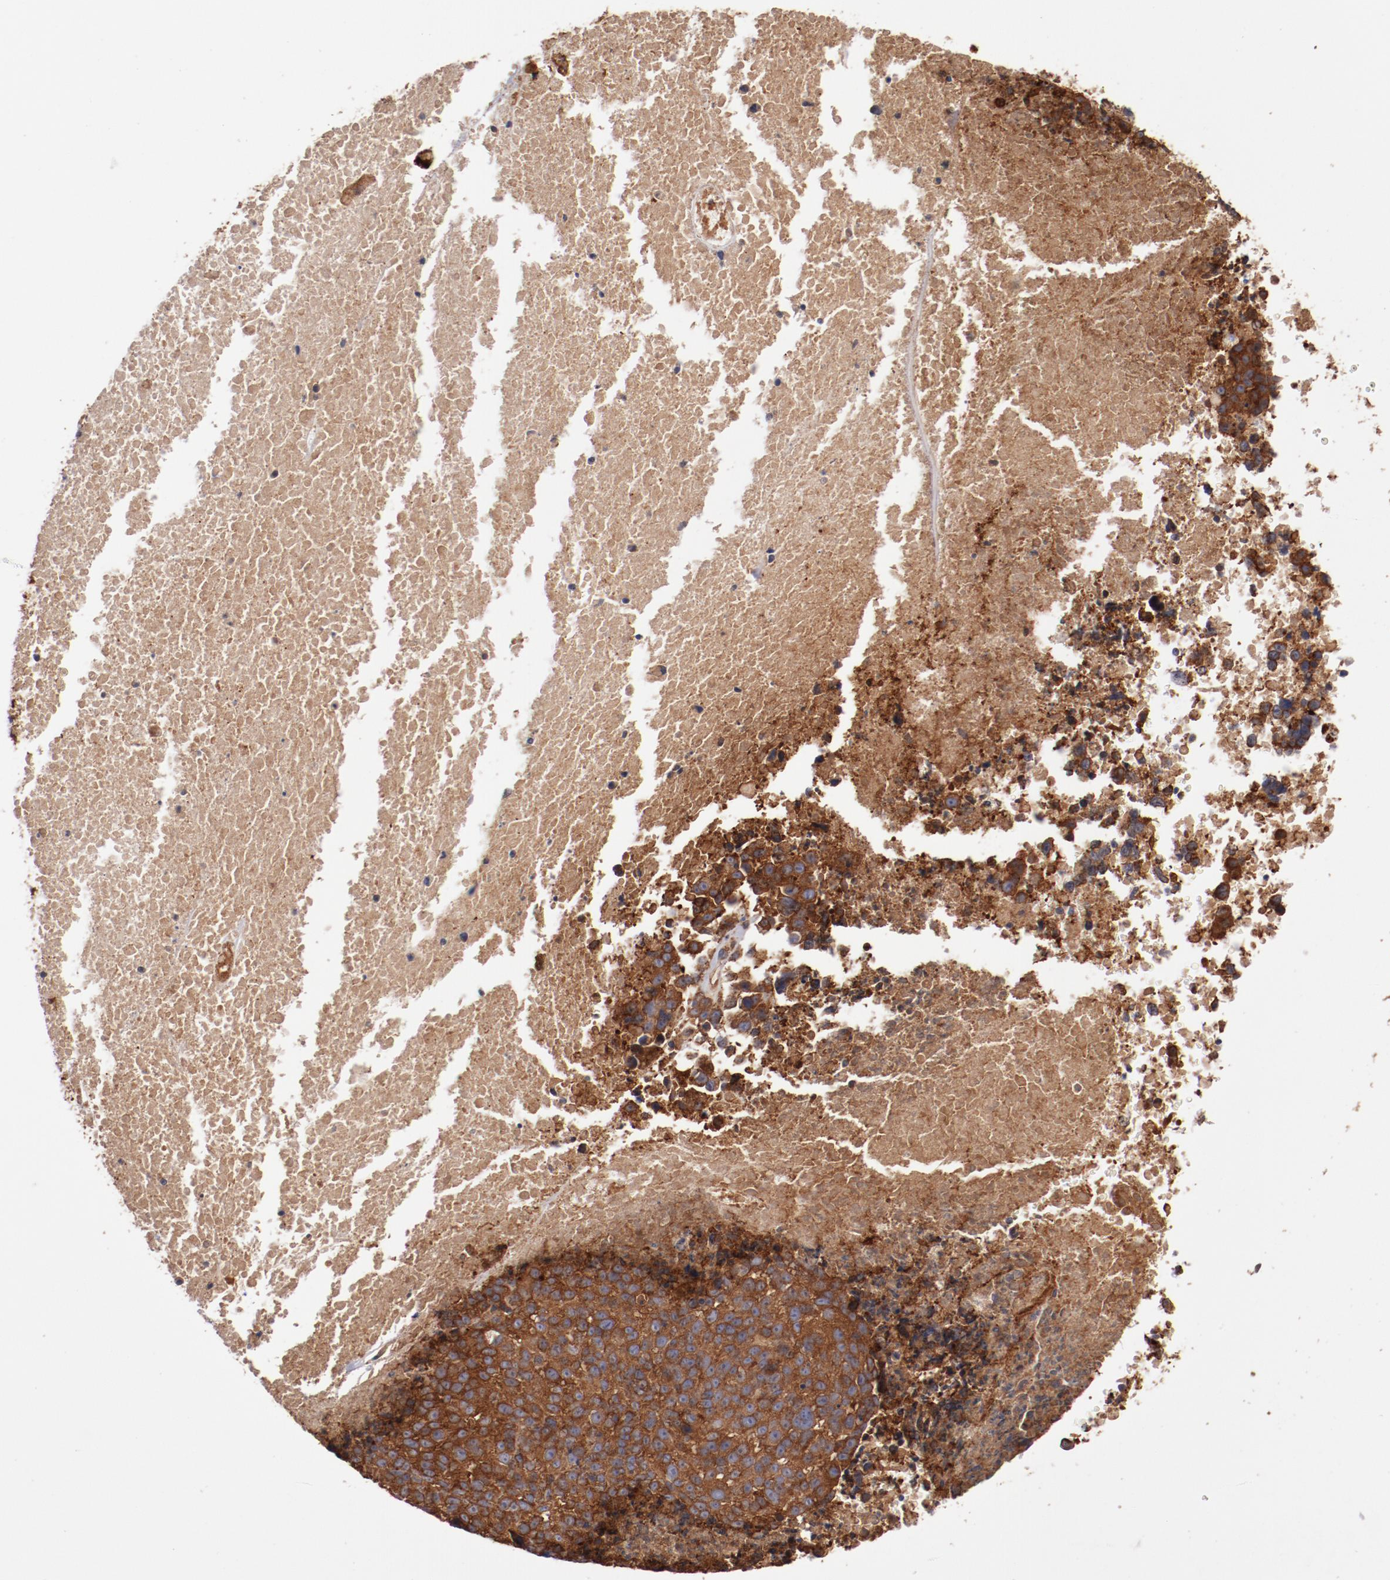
{"staining": {"intensity": "strong", "quantity": ">75%", "location": "cytoplasmic/membranous"}, "tissue": "melanoma", "cell_type": "Tumor cells", "image_type": "cancer", "snomed": [{"axis": "morphology", "description": "Malignant melanoma, Metastatic site"}, {"axis": "topography", "description": "Cerebral cortex"}], "caption": "A photomicrograph showing strong cytoplasmic/membranous expression in about >75% of tumor cells in melanoma, as visualized by brown immunohistochemical staining.", "gene": "TMOD3", "patient": {"sex": "female", "age": 52}}